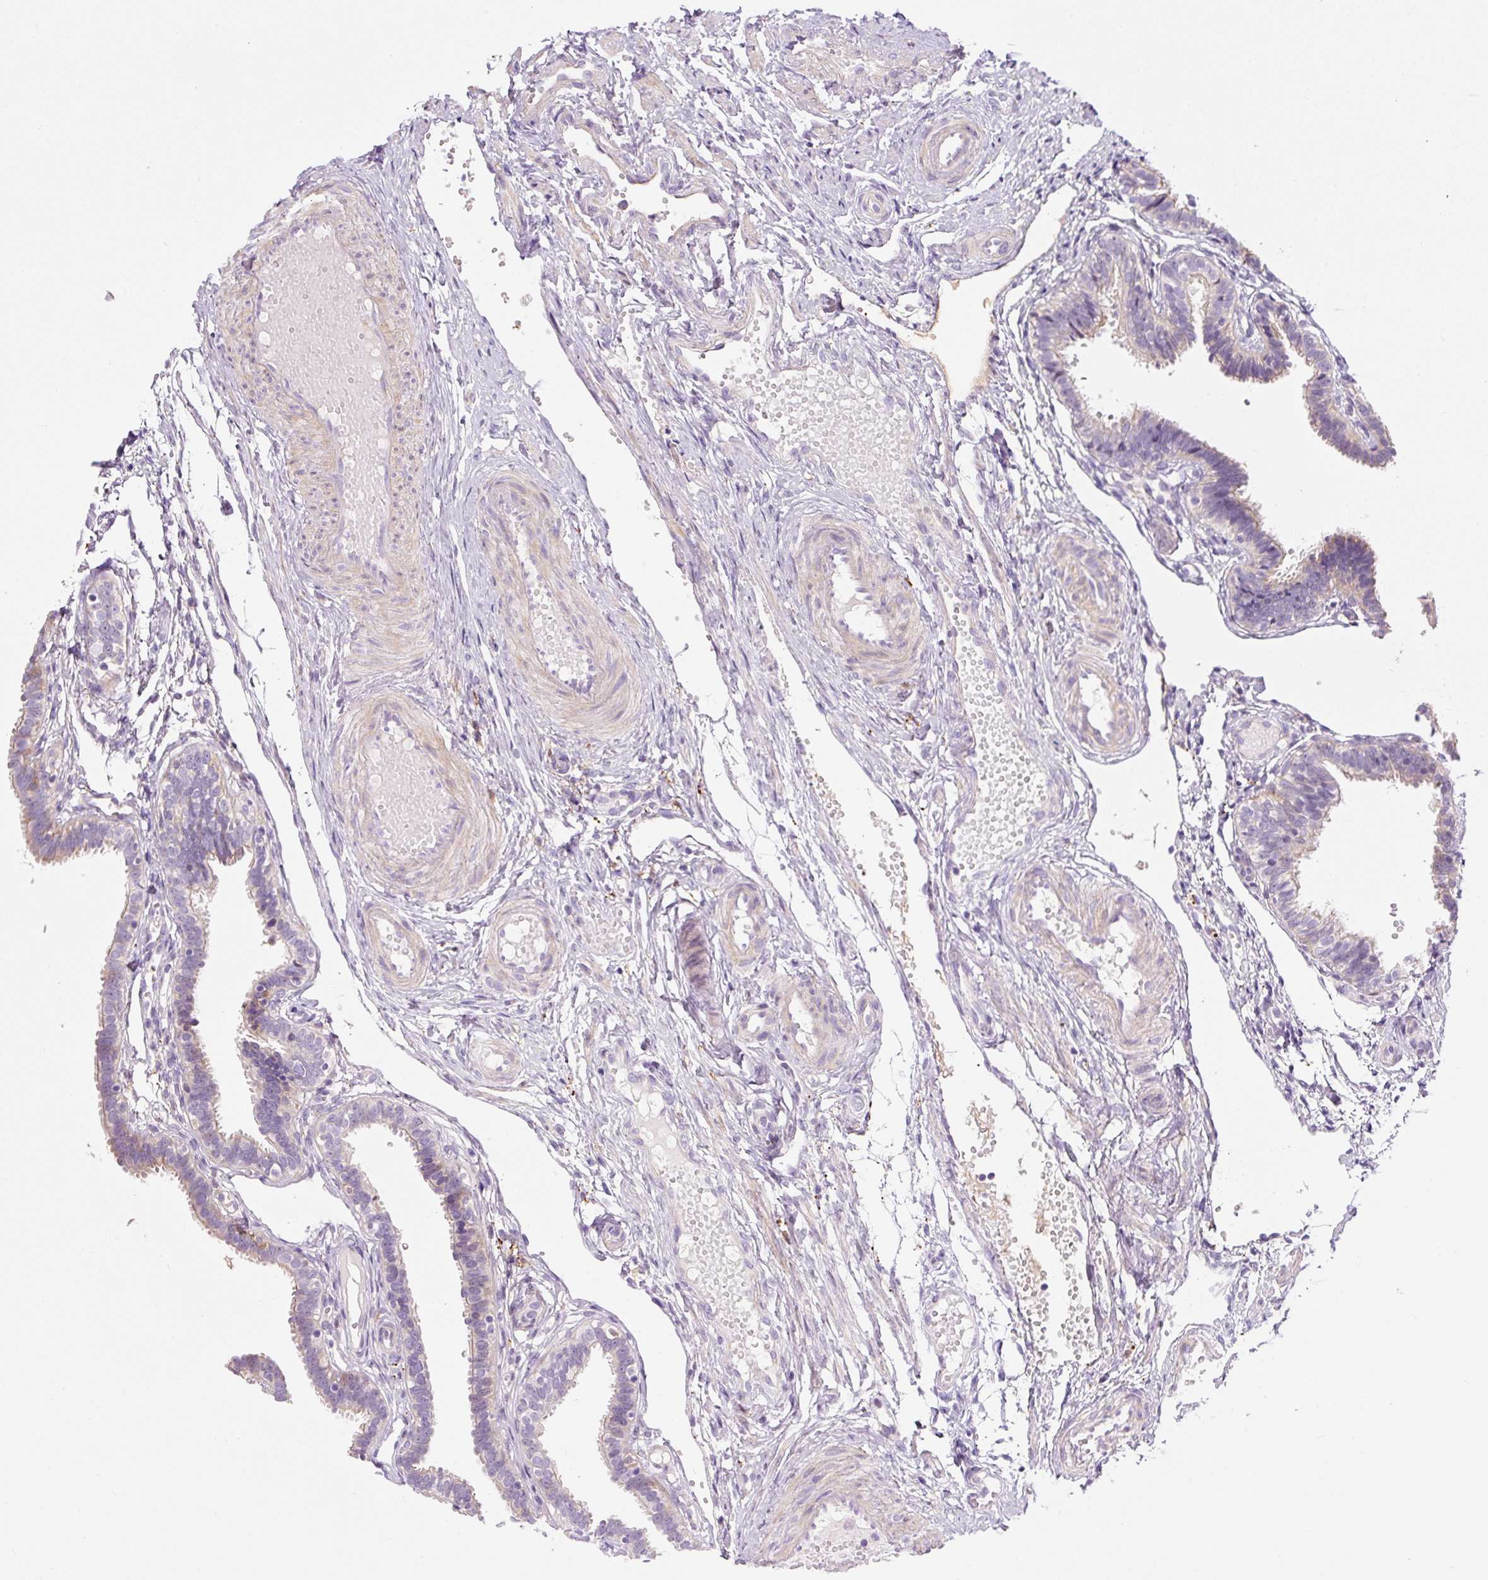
{"staining": {"intensity": "weak", "quantity": "25%-75%", "location": "cytoplasmic/membranous"}, "tissue": "fallopian tube", "cell_type": "Glandular cells", "image_type": "normal", "snomed": [{"axis": "morphology", "description": "Normal tissue, NOS"}, {"axis": "topography", "description": "Fallopian tube"}], "caption": "Immunohistochemistry (IHC) (DAB (3,3'-diaminobenzidine)) staining of unremarkable human fallopian tube demonstrates weak cytoplasmic/membranous protein expression in about 25%-75% of glandular cells.", "gene": "FUT10", "patient": {"sex": "female", "age": 37}}